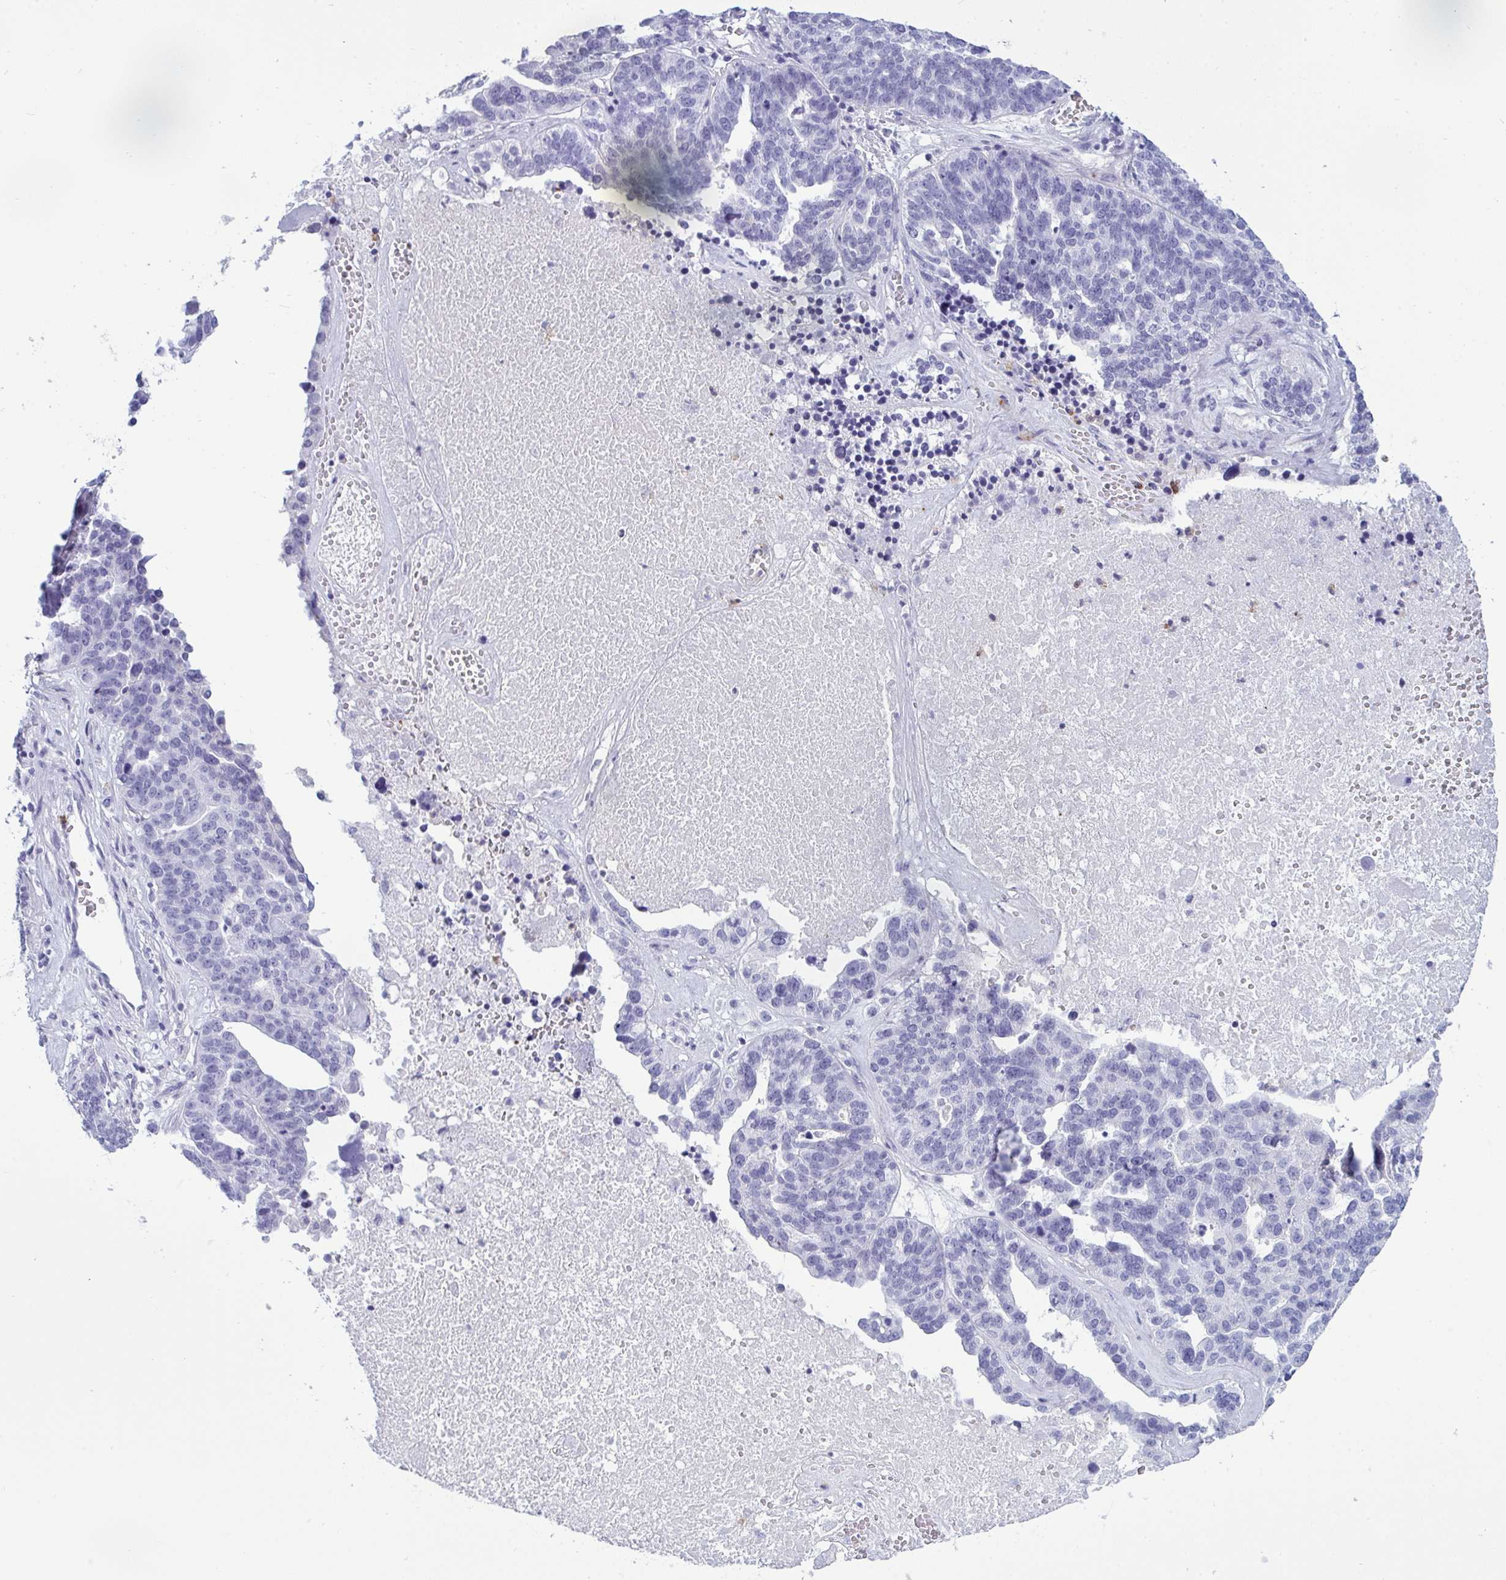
{"staining": {"intensity": "negative", "quantity": "none", "location": "none"}, "tissue": "ovarian cancer", "cell_type": "Tumor cells", "image_type": "cancer", "snomed": [{"axis": "morphology", "description": "Cystadenocarcinoma, serous, NOS"}, {"axis": "topography", "description": "Ovary"}], "caption": "This is an IHC photomicrograph of human ovarian serous cystadenocarcinoma. There is no expression in tumor cells.", "gene": "ARHGAP42", "patient": {"sex": "female", "age": 59}}